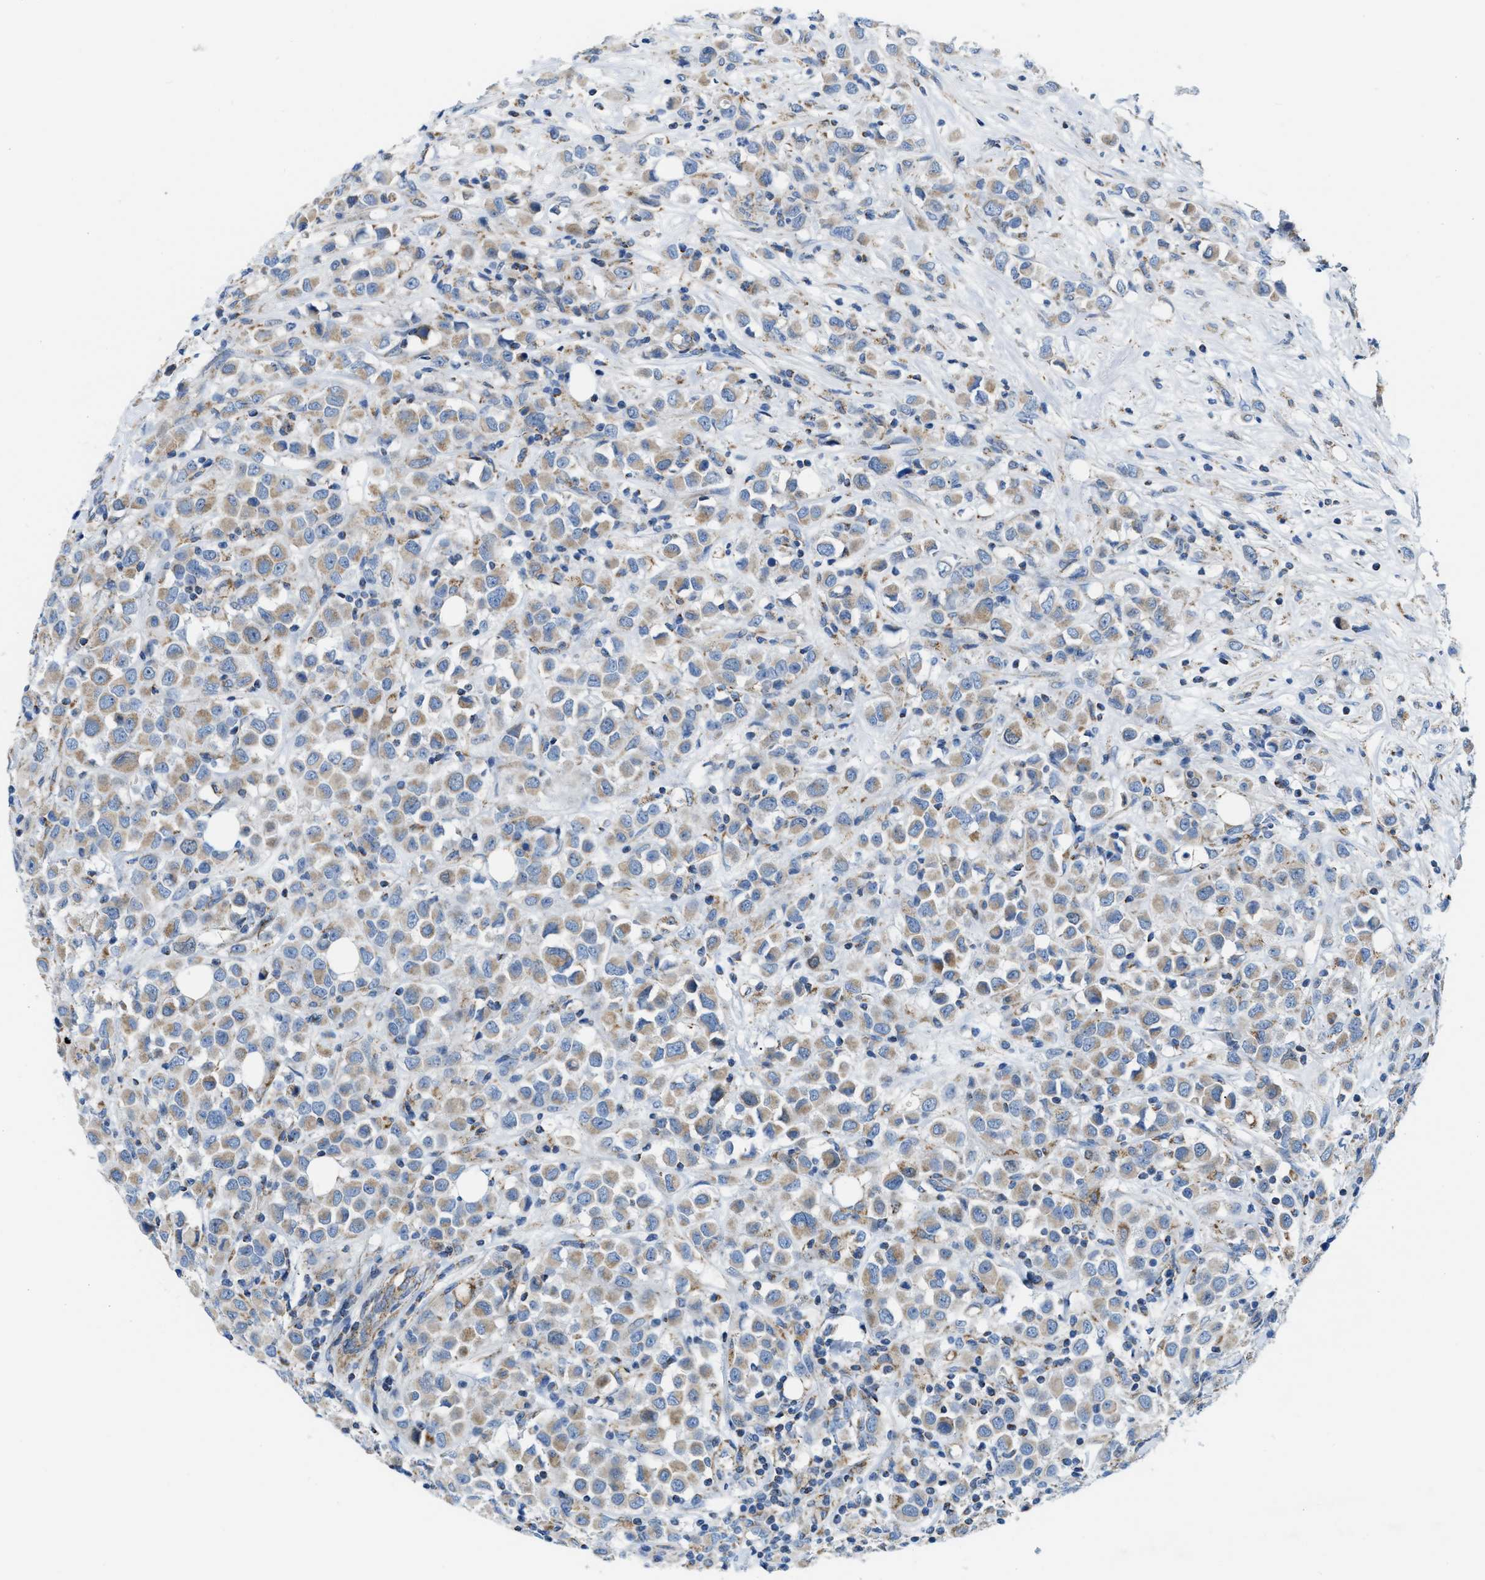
{"staining": {"intensity": "weak", "quantity": "25%-75%", "location": "cytoplasmic/membranous"}, "tissue": "breast cancer", "cell_type": "Tumor cells", "image_type": "cancer", "snomed": [{"axis": "morphology", "description": "Duct carcinoma"}, {"axis": "topography", "description": "Breast"}], "caption": "Breast cancer was stained to show a protein in brown. There is low levels of weak cytoplasmic/membranous expression in approximately 25%-75% of tumor cells. (Stains: DAB (3,3'-diaminobenzidine) in brown, nuclei in blue, Microscopy: brightfield microscopy at high magnification).", "gene": "JADE1", "patient": {"sex": "female", "age": 61}}